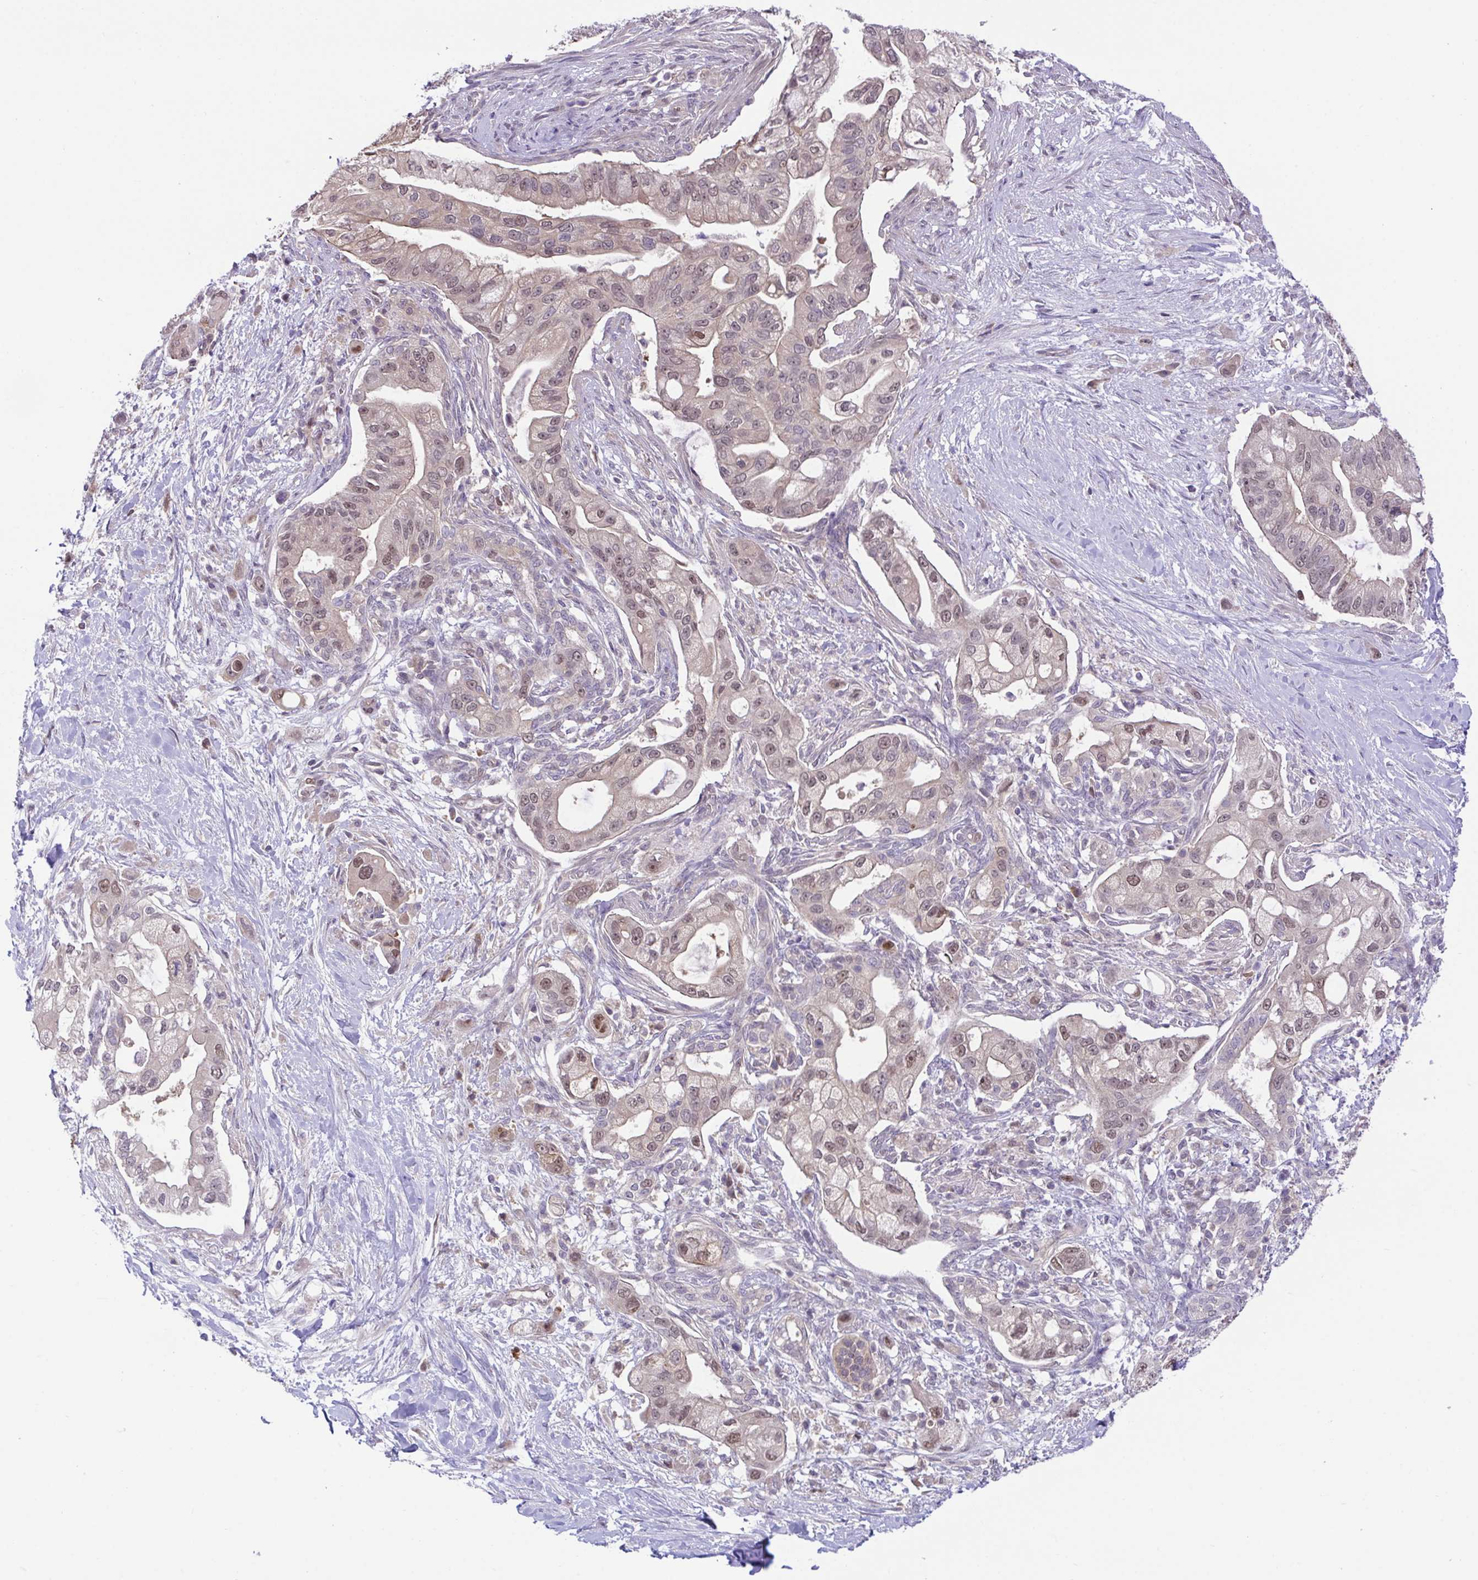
{"staining": {"intensity": "weak", "quantity": ">75%", "location": "nuclear"}, "tissue": "pancreatic cancer", "cell_type": "Tumor cells", "image_type": "cancer", "snomed": [{"axis": "morphology", "description": "Adenocarcinoma, NOS"}, {"axis": "topography", "description": "Pancreas"}], "caption": "Pancreatic cancer (adenocarcinoma) was stained to show a protein in brown. There is low levels of weak nuclear positivity in about >75% of tumor cells. (Stains: DAB (3,3'-diaminobenzidine) in brown, nuclei in blue, Microscopy: brightfield microscopy at high magnification).", "gene": "ZNF444", "patient": {"sex": "male", "age": 57}}